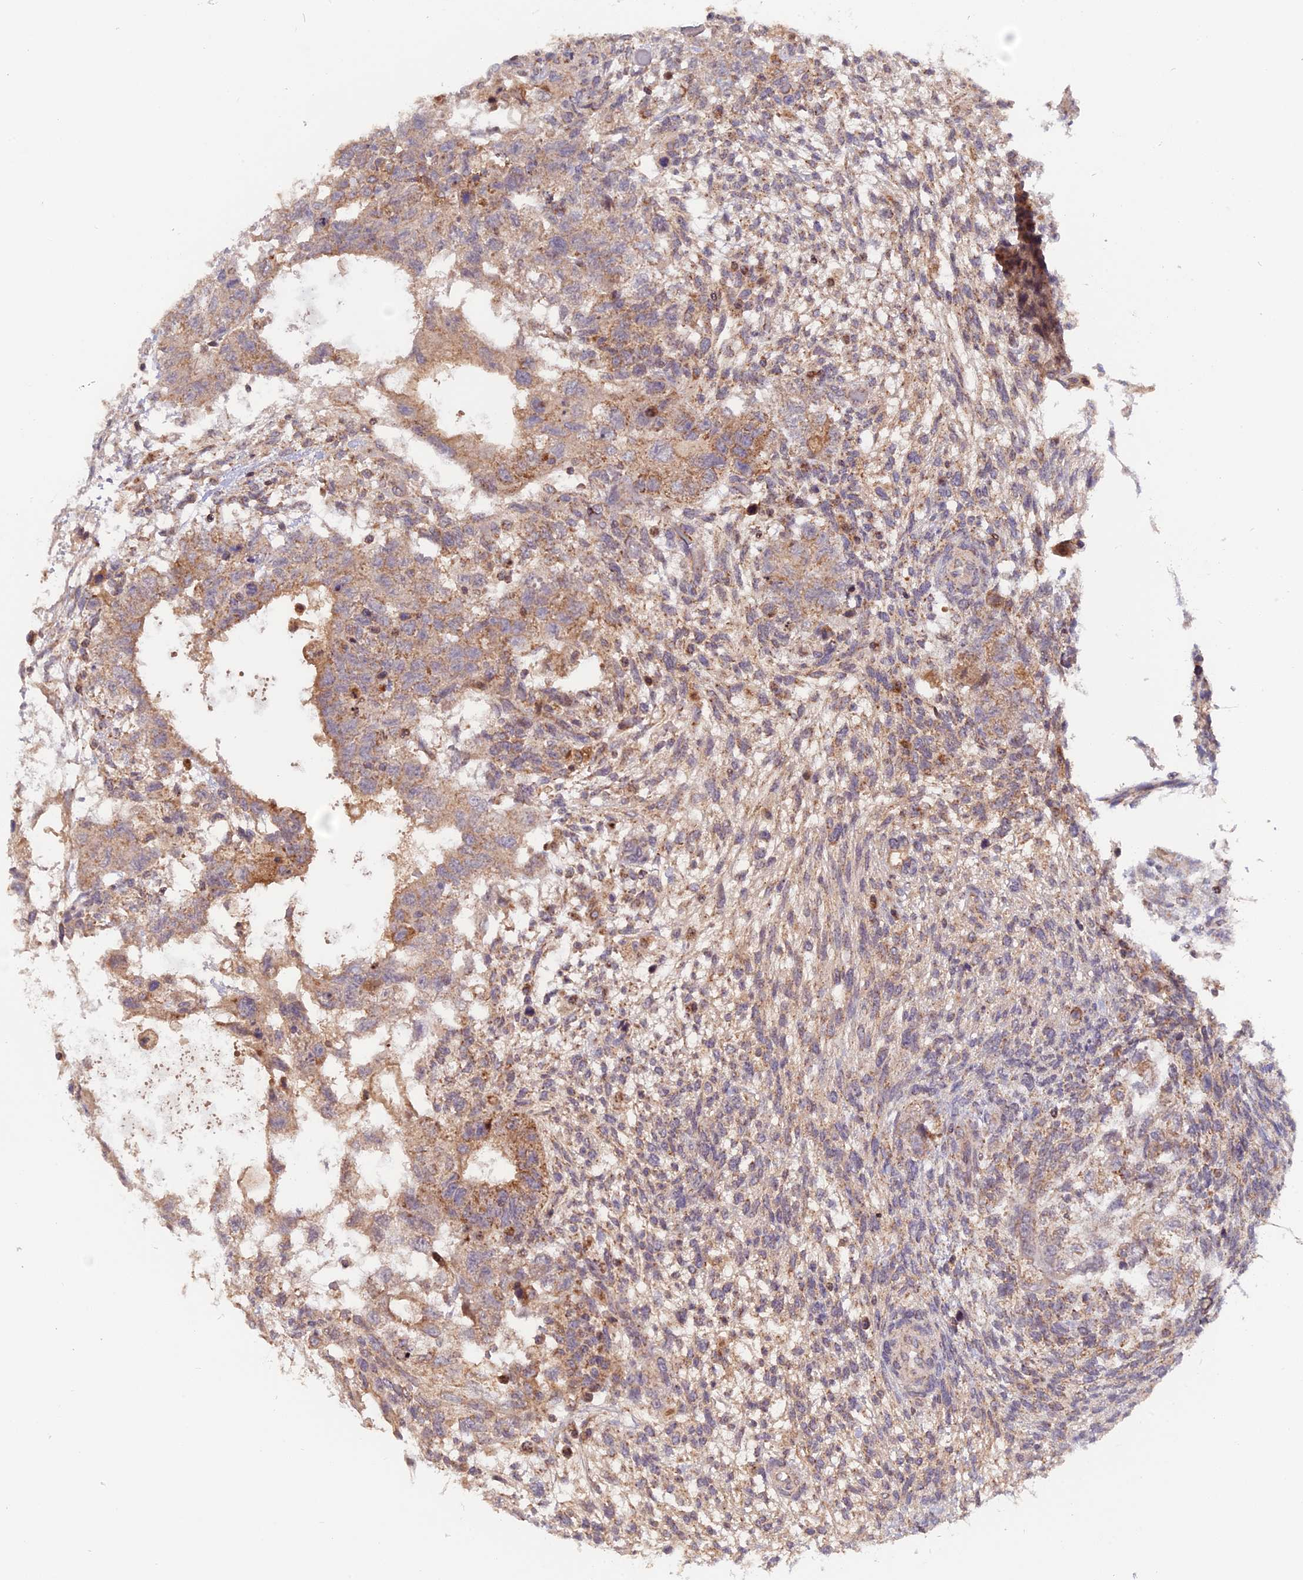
{"staining": {"intensity": "weak", "quantity": ">75%", "location": "cytoplasmic/membranous"}, "tissue": "testis cancer", "cell_type": "Tumor cells", "image_type": "cancer", "snomed": [{"axis": "morphology", "description": "Normal tissue, NOS"}, {"axis": "morphology", "description": "Carcinoma, Embryonal, NOS"}, {"axis": "topography", "description": "Testis"}], "caption": "Embryonal carcinoma (testis) tissue shows weak cytoplasmic/membranous expression in about >75% of tumor cells The staining is performed using DAB brown chromogen to label protein expression. The nuclei are counter-stained blue using hematoxylin.", "gene": "MPV17L", "patient": {"sex": "male", "age": 36}}